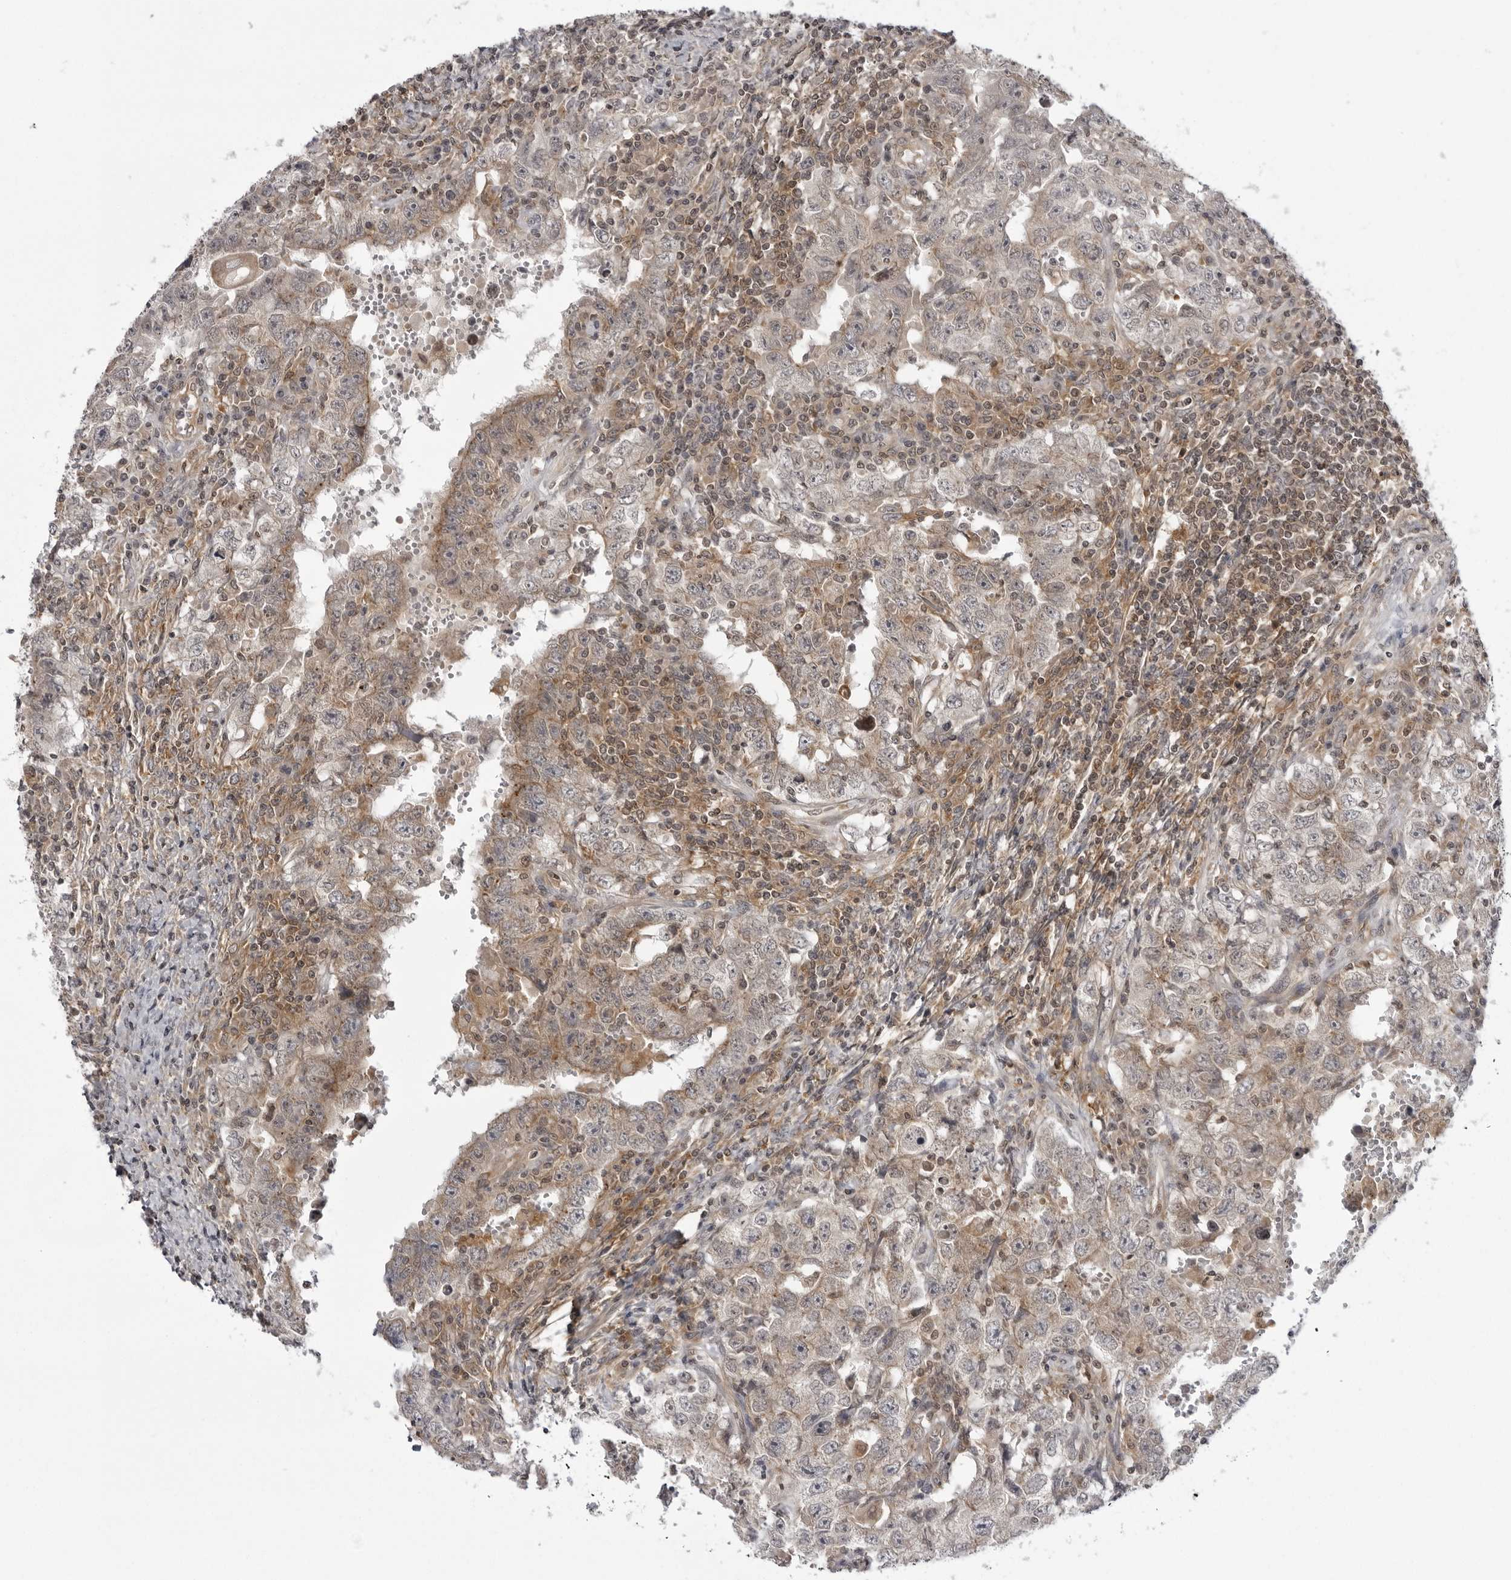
{"staining": {"intensity": "weak", "quantity": "<25%", "location": "cytoplasmic/membranous"}, "tissue": "testis cancer", "cell_type": "Tumor cells", "image_type": "cancer", "snomed": [{"axis": "morphology", "description": "Carcinoma, Embryonal, NOS"}, {"axis": "topography", "description": "Testis"}], "caption": "Immunohistochemical staining of human testis embryonal carcinoma shows no significant expression in tumor cells.", "gene": "USP43", "patient": {"sex": "male", "age": 26}}